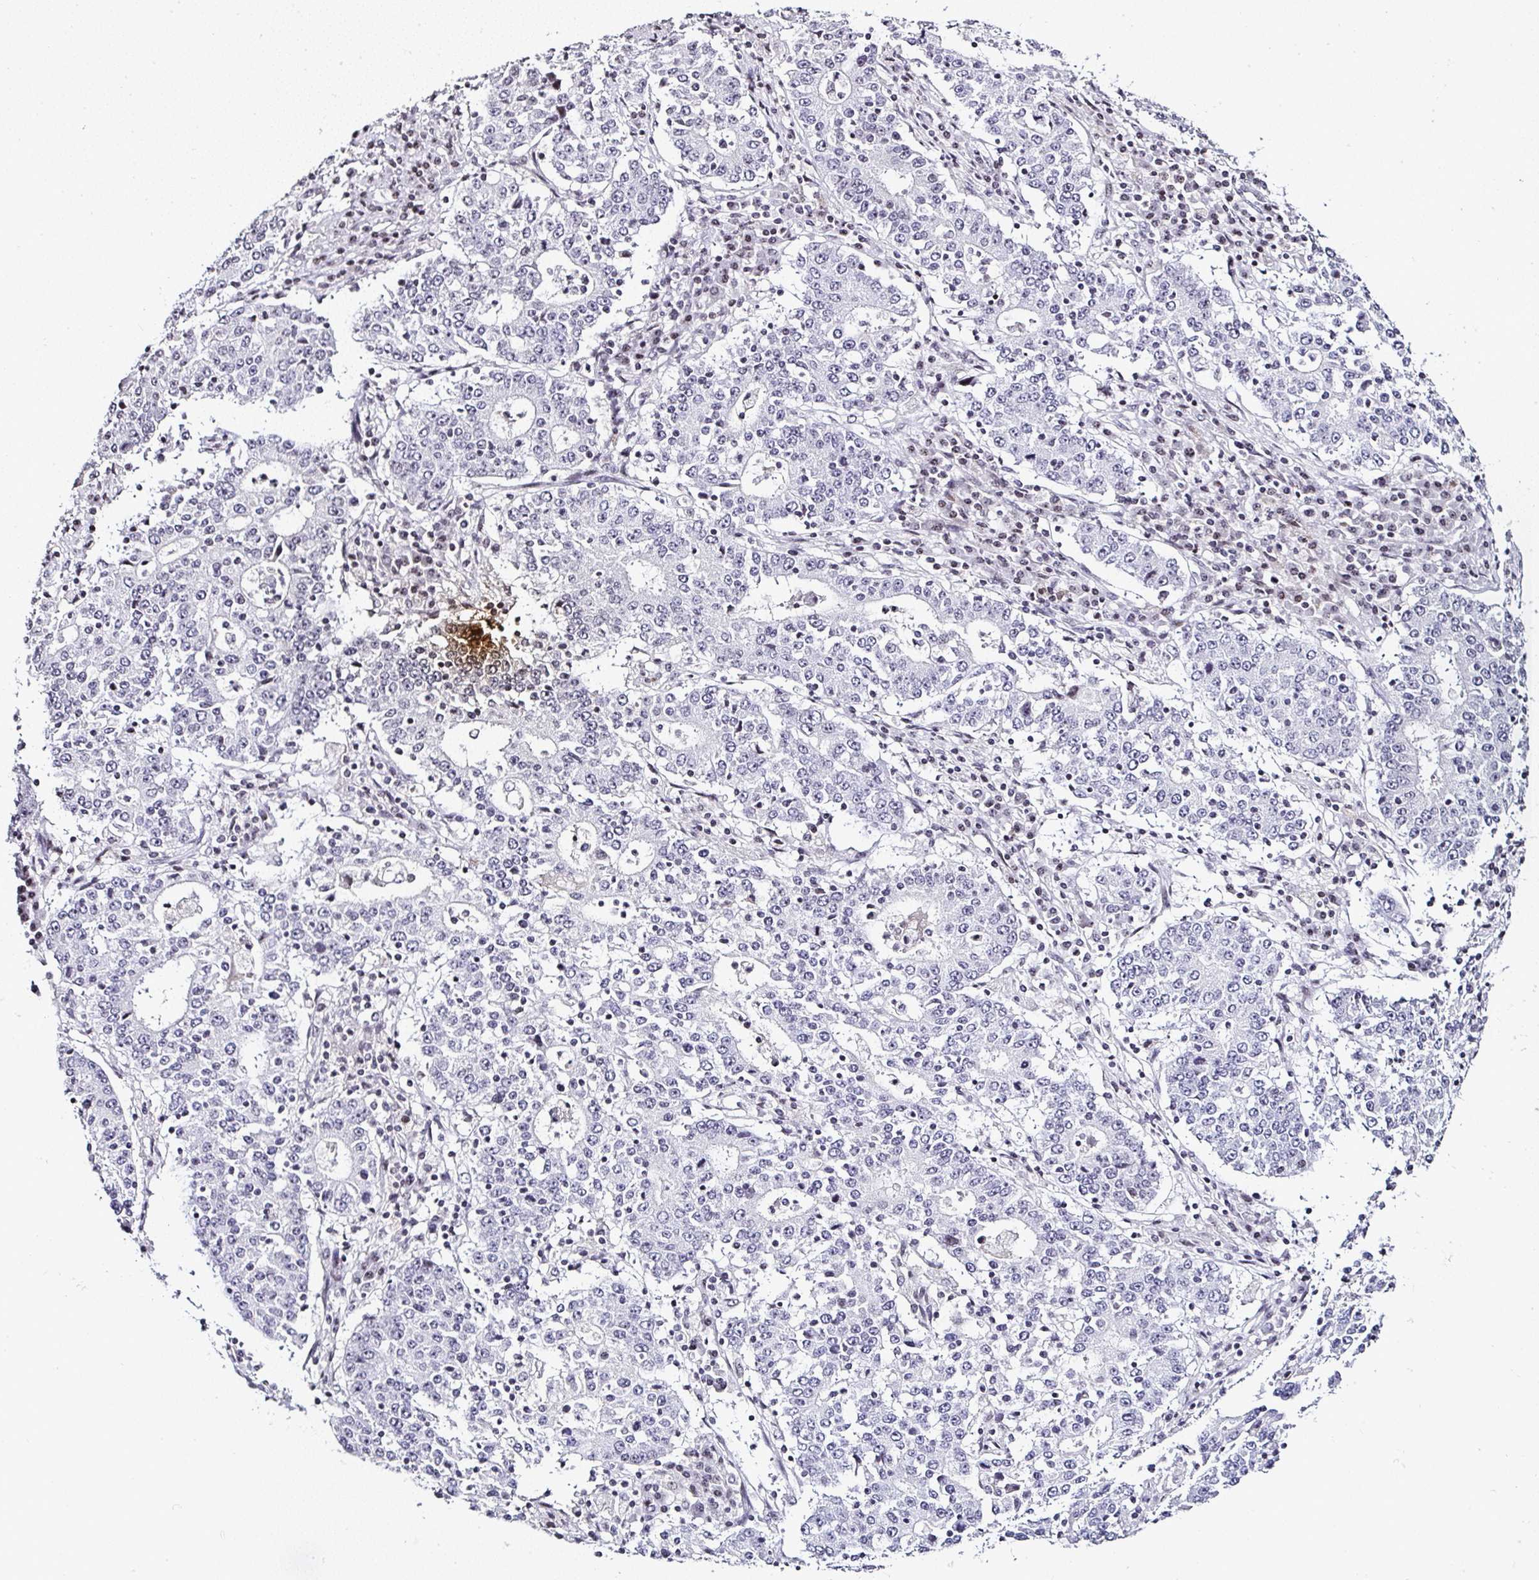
{"staining": {"intensity": "negative", "quantity": "none", "location": "none"}, "tissue": "stomach cancer", "cell_type": "Tumor cells", "image_type": "cancer", "snomed": [{"axis": "morphology", "description": "Adenocarcinoma, NOS"}, {"axis": "topography", "description": "Stomach"}], "caption": "Immunohistochemistry histopathology image of human stomach cancer (adenocarcinoma) stained for a protein (brown), which demonstrates no expression in tumor cells. (DAB (3,3'-diaminobenzidine) IHC with hematoxylin counter stain).", "gene": "SERPINB3", "patient": {"sex": "male", "age": 59}}